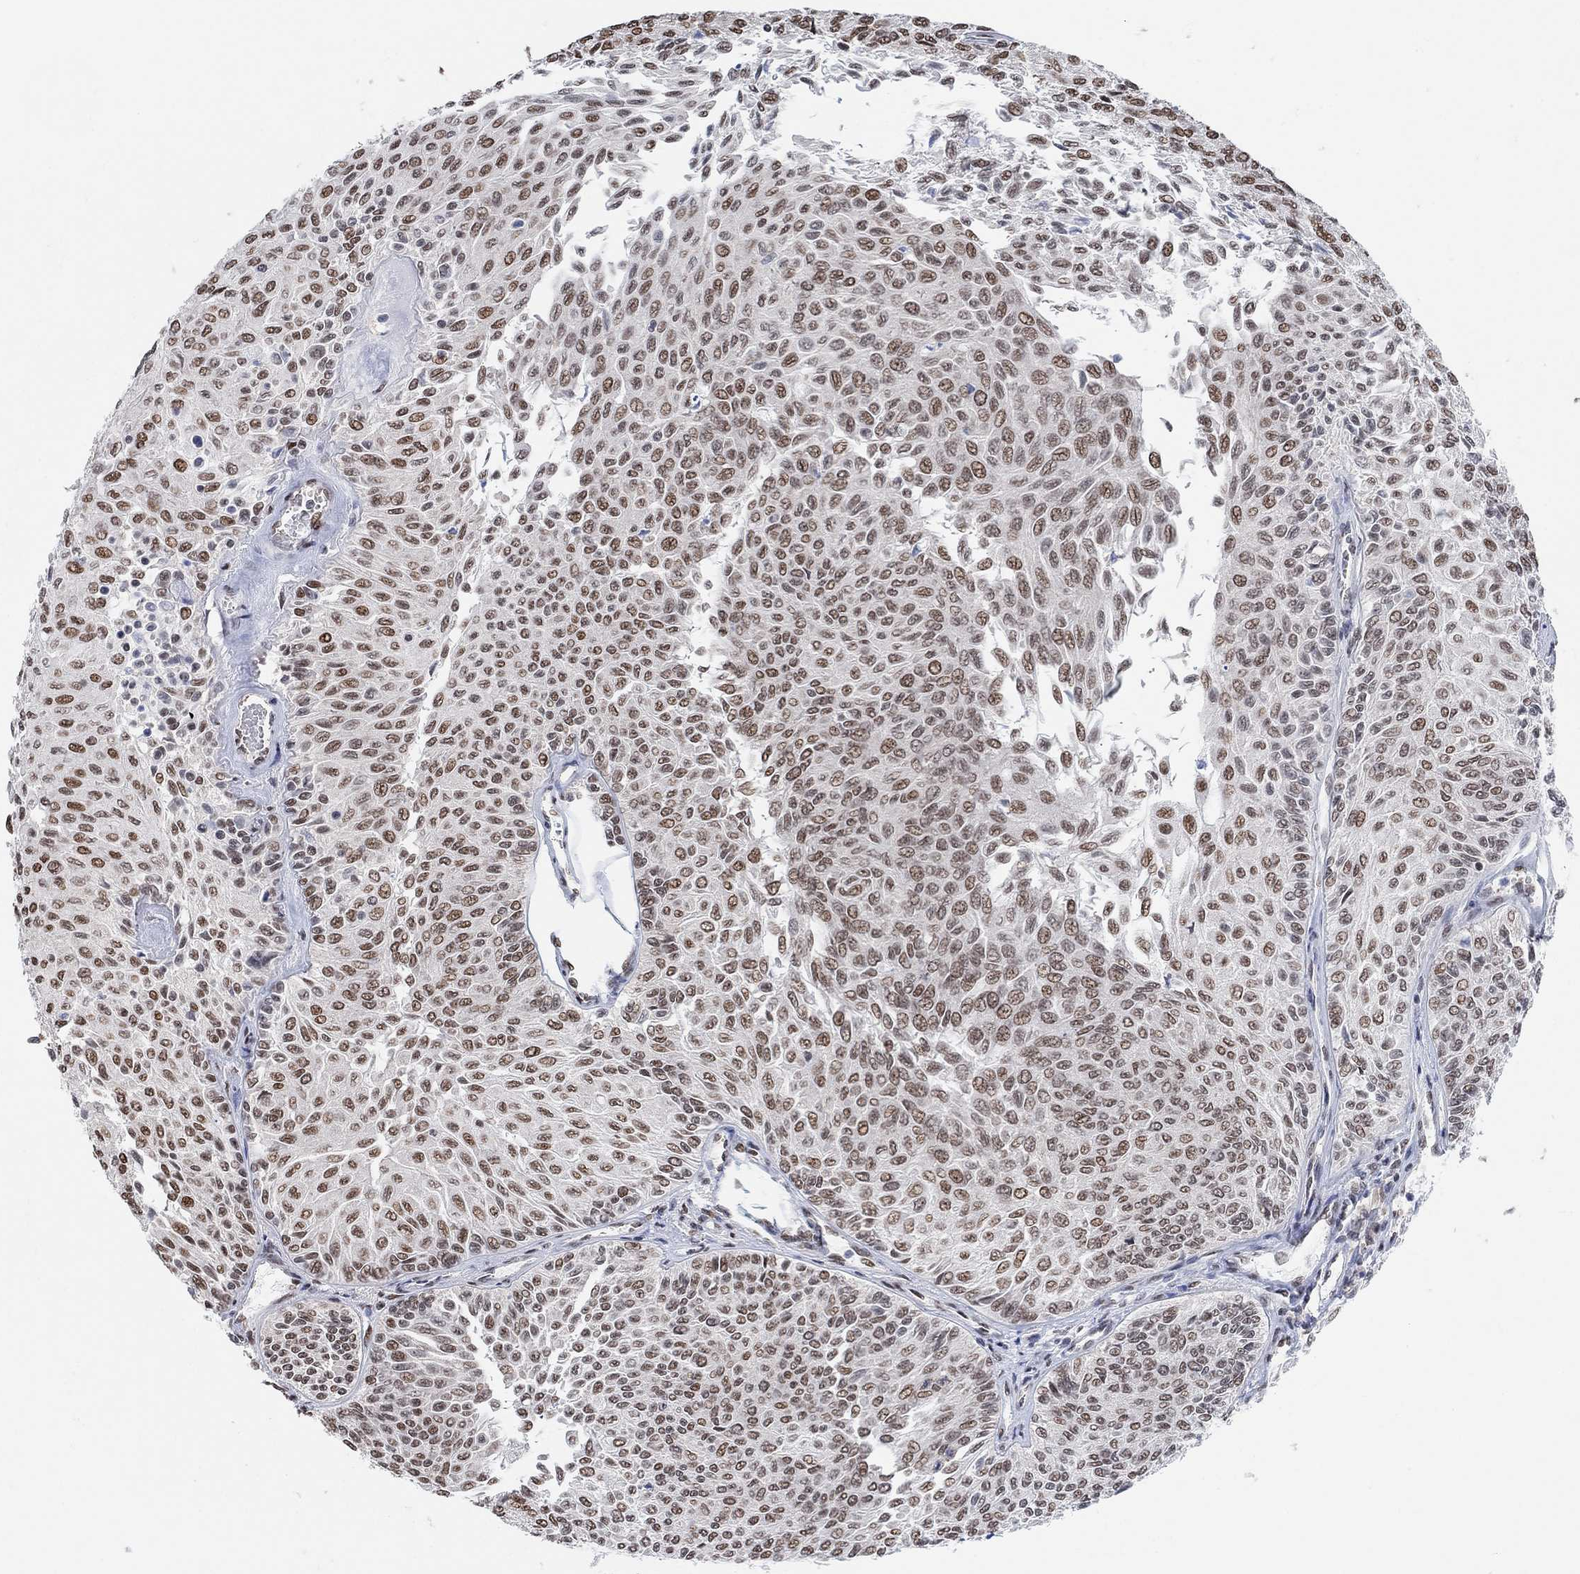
{"staining": {"intensity": "moderate", "quantity": ">75%", "location": "nuclear"}, "tissue": "urothelial cancer", "cell_type": "Tumor cells", "image_type": "cancer", "snomed": [{"axis": "morphology", "description": "Urothelial carcinoma, Low grade"}, {"axis": "topography", "description": "Ureter, NOS"}, {"axis": "topography", "description": "Urinary bladder"}], "caption": "Brown immunohistochemical staining in human low-grade urothelial carcinoma exhibits moderate nuclear positivity in approximately >75% of tumor cells.", "gene": "USP39", "patient": {"sex": "male", "age": 78}}